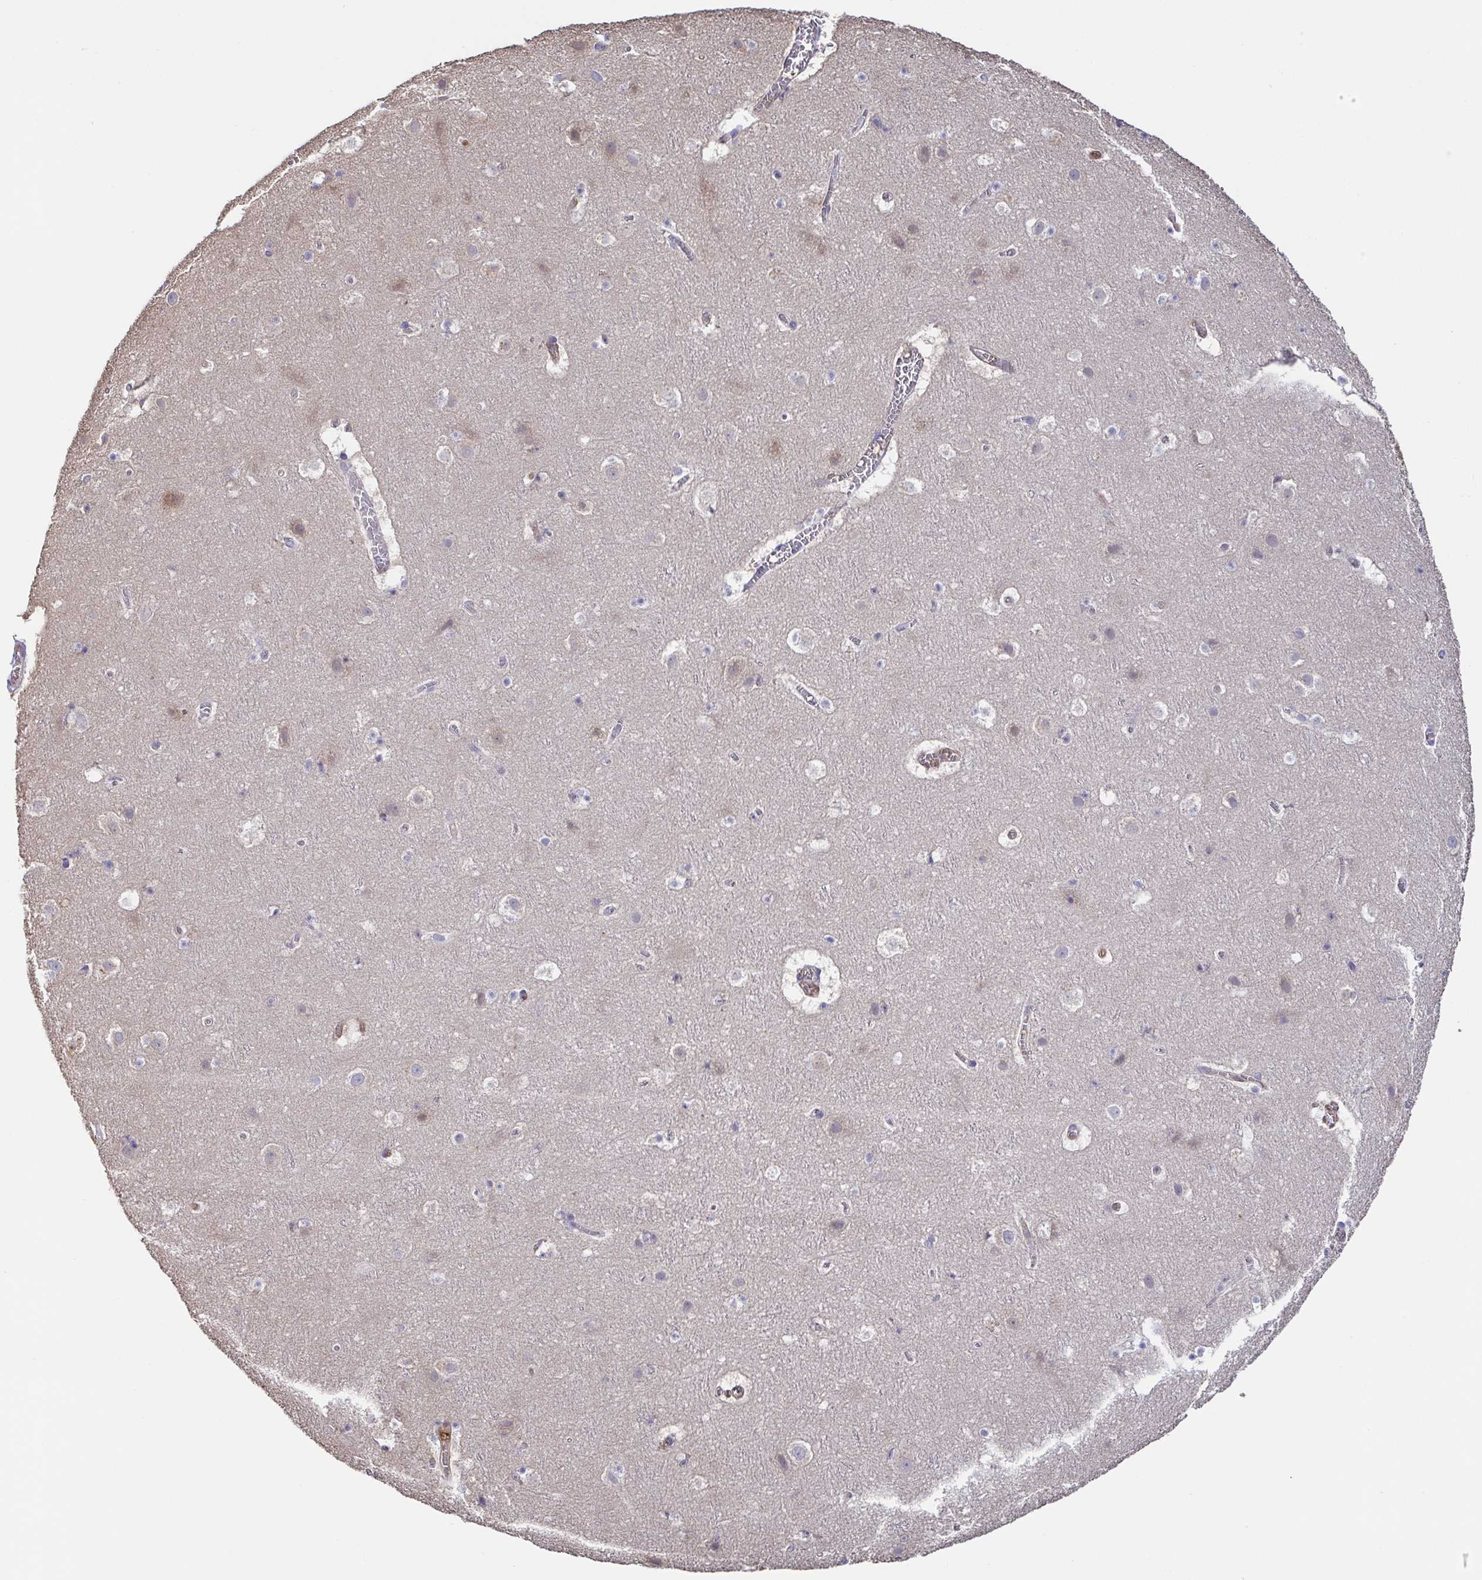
{"staining": {"intensity": "negative", "quantity": "none", "location": "none"}, "tissue": "cerebral cortex", "cell_type": "Endothelial cells", "image_type": "normal", "snomed": [{"axis": "morphology", "description": "Normal tissue, NOS"}, {"axis": "topography", "description": "Cerebral cortex"}], "caption": "High magnification brightfield microscopy of unremarkable cerebral cortex stained with DAB (brown) and counterstained with hematoxylin (blue): endothelial cells show no significant staining.", "gene": "EIF3D", "patient": {"sex": "female", "age": 42}}